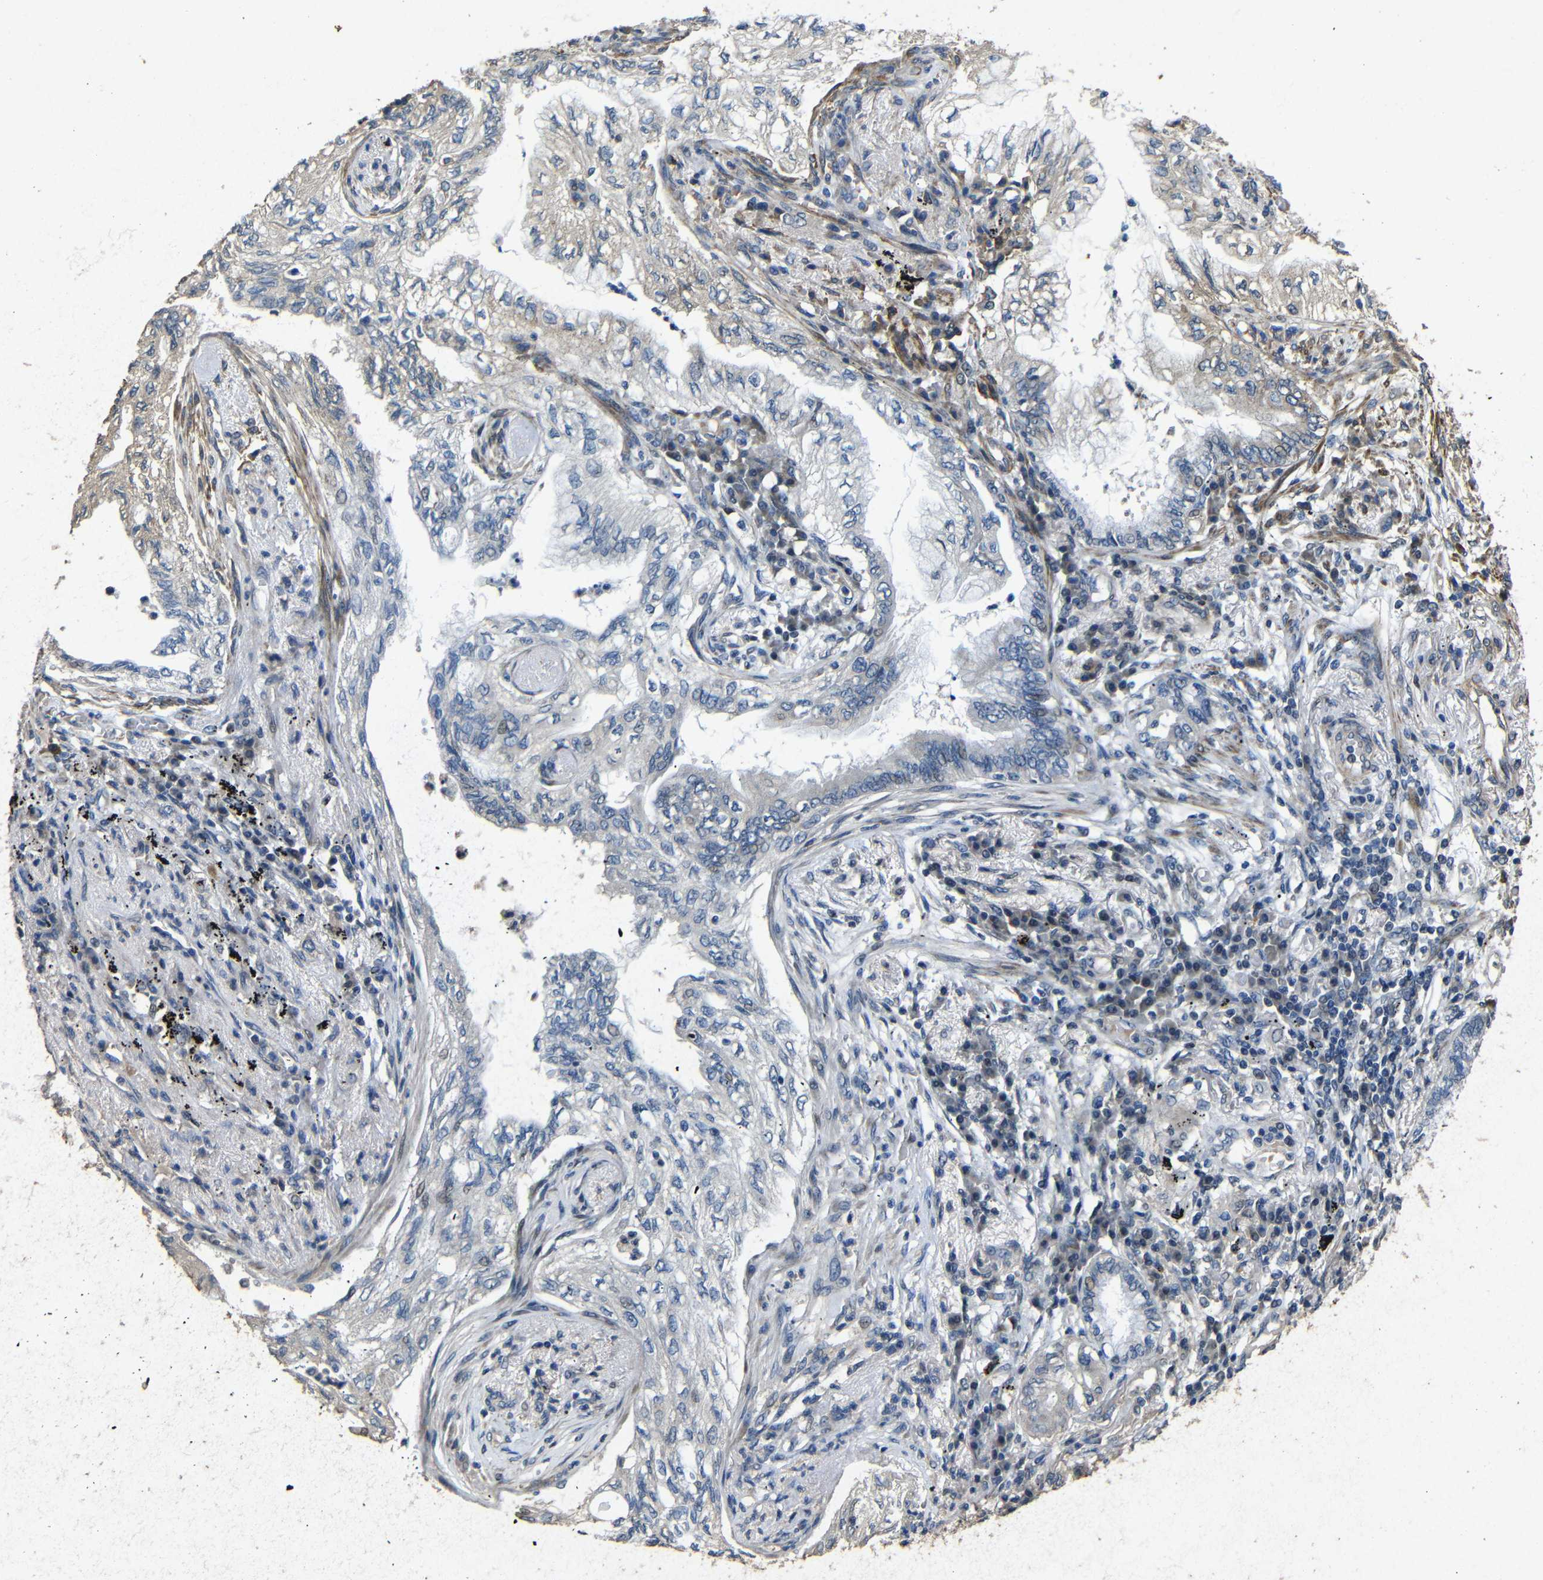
{"staining": {"intensity": "weak", "quantity": ">75%", "location": "cytoplasmic/membranous"}, "tissue": "lung cancer", "cell_type": "Tumor cells", "image_type": "cancer", "snomed": [{"axis": "morphology", "description": "Normal tissue, NOS"}, {"axis": "morphology", "description": "Adenocarcinoma, NOS"}, {"axis": "topography", "description": "Bronchus"}, {"axis": "topography", "description": "Lung"}], "caption": "IHC image of human lung cancer (adenocarcinoma) stained for a protein (brown), which demonstrates low levels of weak cytoplasmic/membranous positivity in about >75% of tumor cells.", "gene": "BNIP3", "patient": {"sex": "female", "age": 70}}